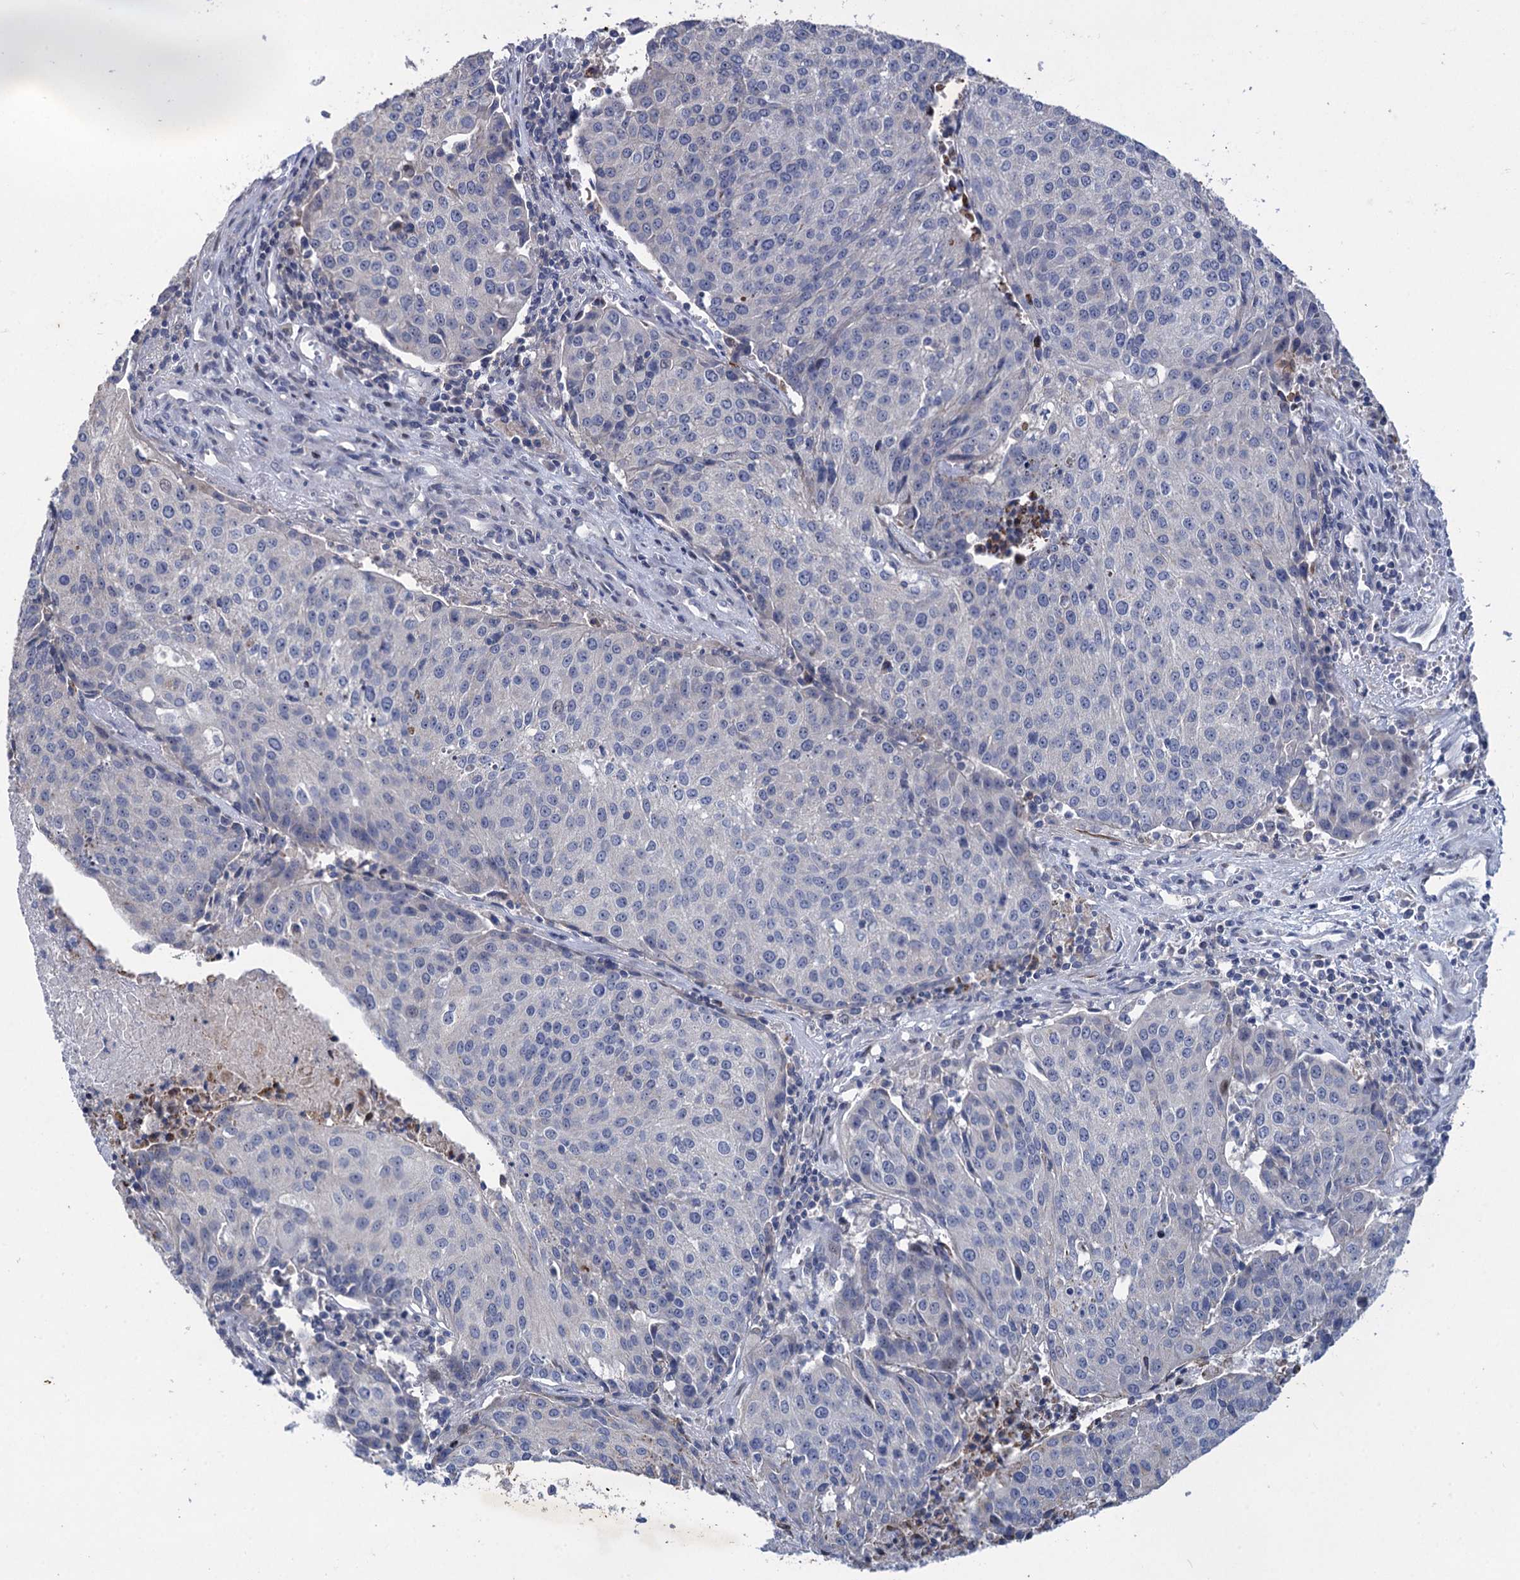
{"staining": {"intensity": "negative", "quantity": "none", "location": "none"}, "tissue": "urothelial cancer", "cell_type": "Tumor cells", "image_type": "cancer", "snomed": [{"axis": "morphology", "description": "Urothelial carcinoma, High grade"}, {"axis": "topography", "description": "Urinary bladder"}], "caption": "Immunohistochemistry image of human high-grade urothelial carcinoma stained for a protein (brown), which demonstrates no positivity in tumor cells. Nuclei are stained in blue.", "gene": "ESYT3", "patient": {"sex": "female", "age": 85}}